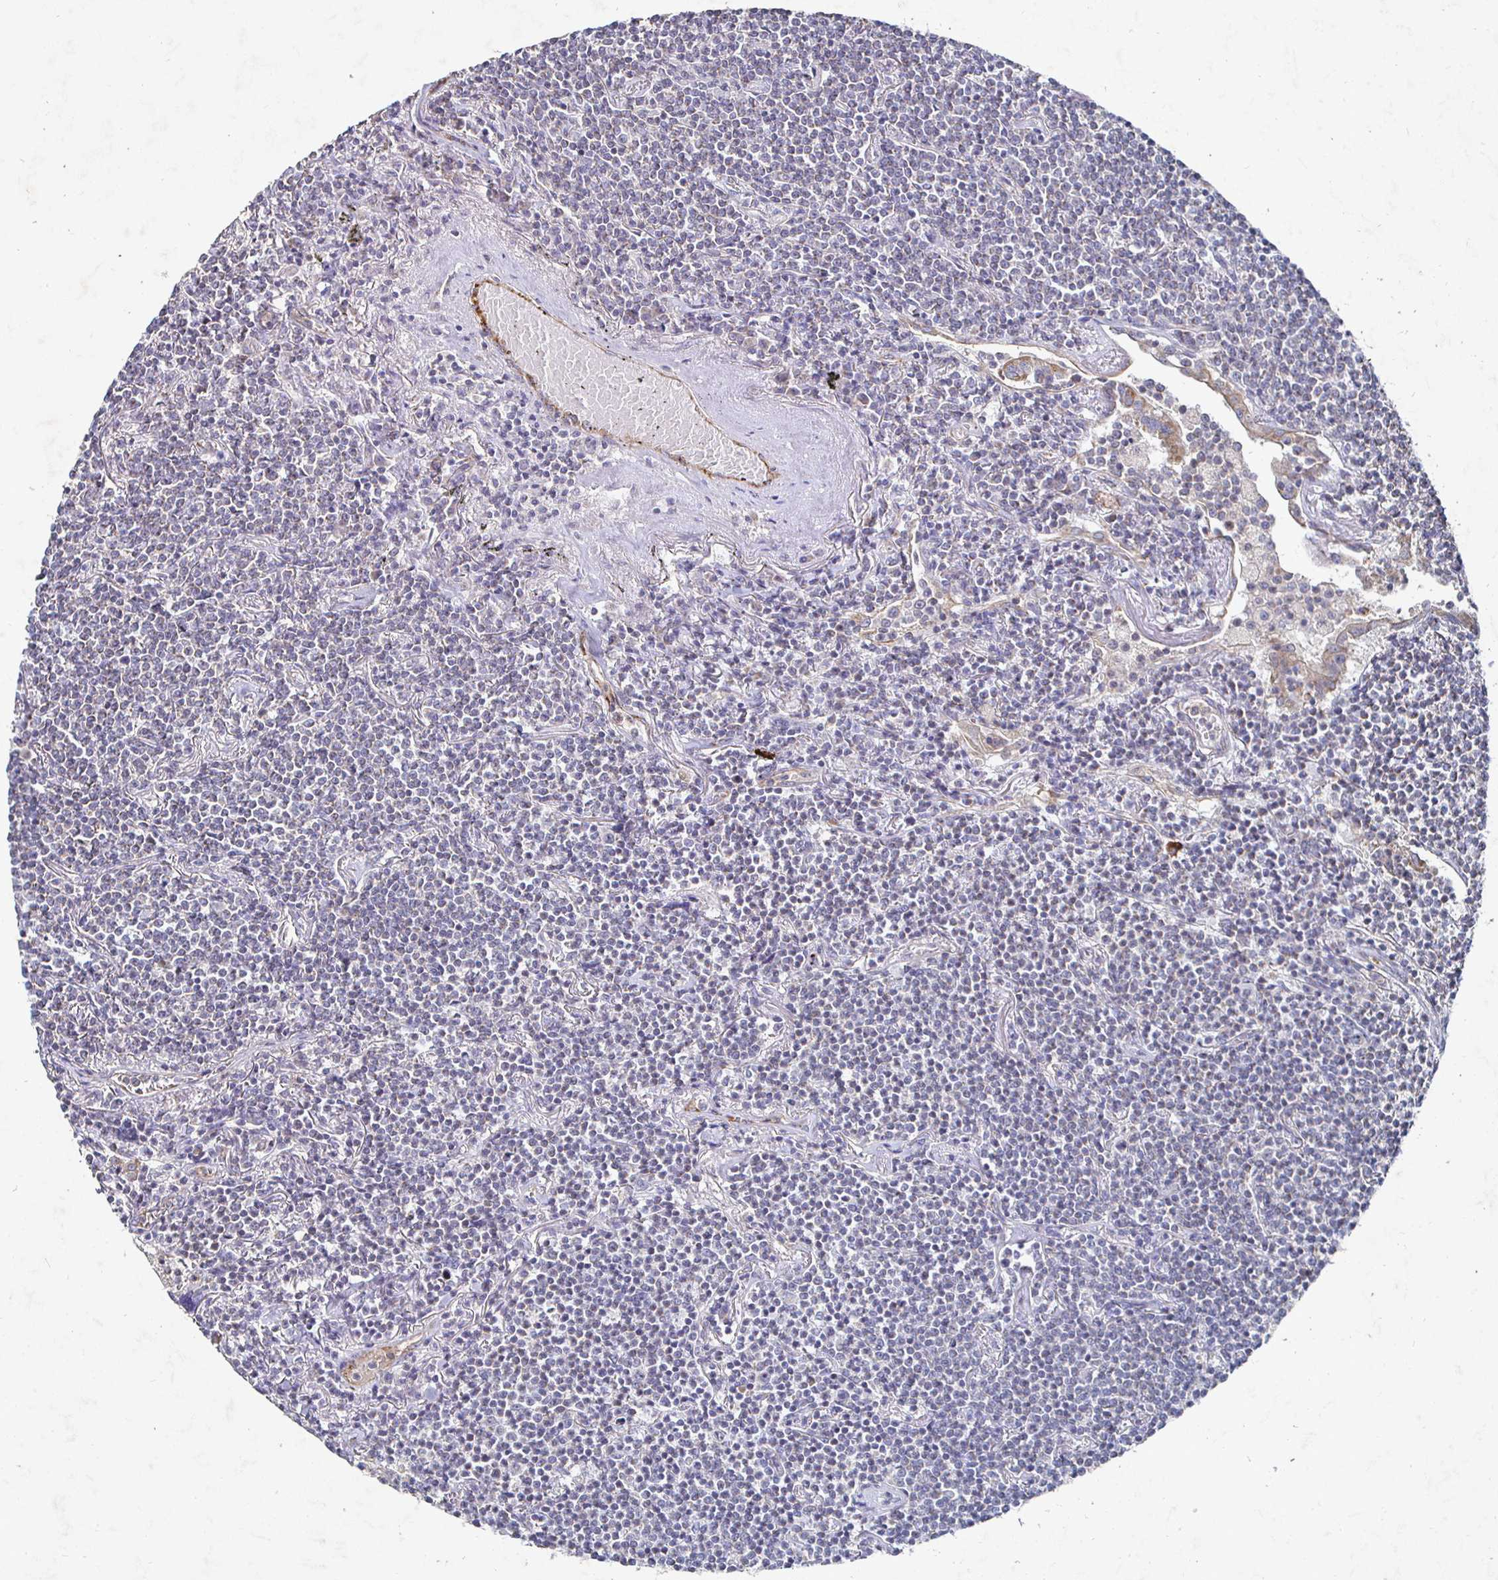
{"staining": {"intensity": "negative", "quantity": "none", "location": "none"}, "tissue": "lymphoma", "cell_type": "Tumor cells", "image_type": "cancer", "snomed": [{"axis": "morphology", "description": "Malignant lymphoma, non-Hodgkin's type, Low grade"}, {"axis": "topography", "description": "Lung"}], "caption": "This micrograph is of low-grade malignant lymphoma, non-Hodgkin's type stained with immunohistochemistry (IHC) to label a protein in brown with the nuclei are counter-stained blue. There is no positivity in tumor cells. (DAB (3,3'-diaminobenzidine) IHC, high magnification).", "gene": "NRSN1", "patient": {"sex": "female", "age": 71}}